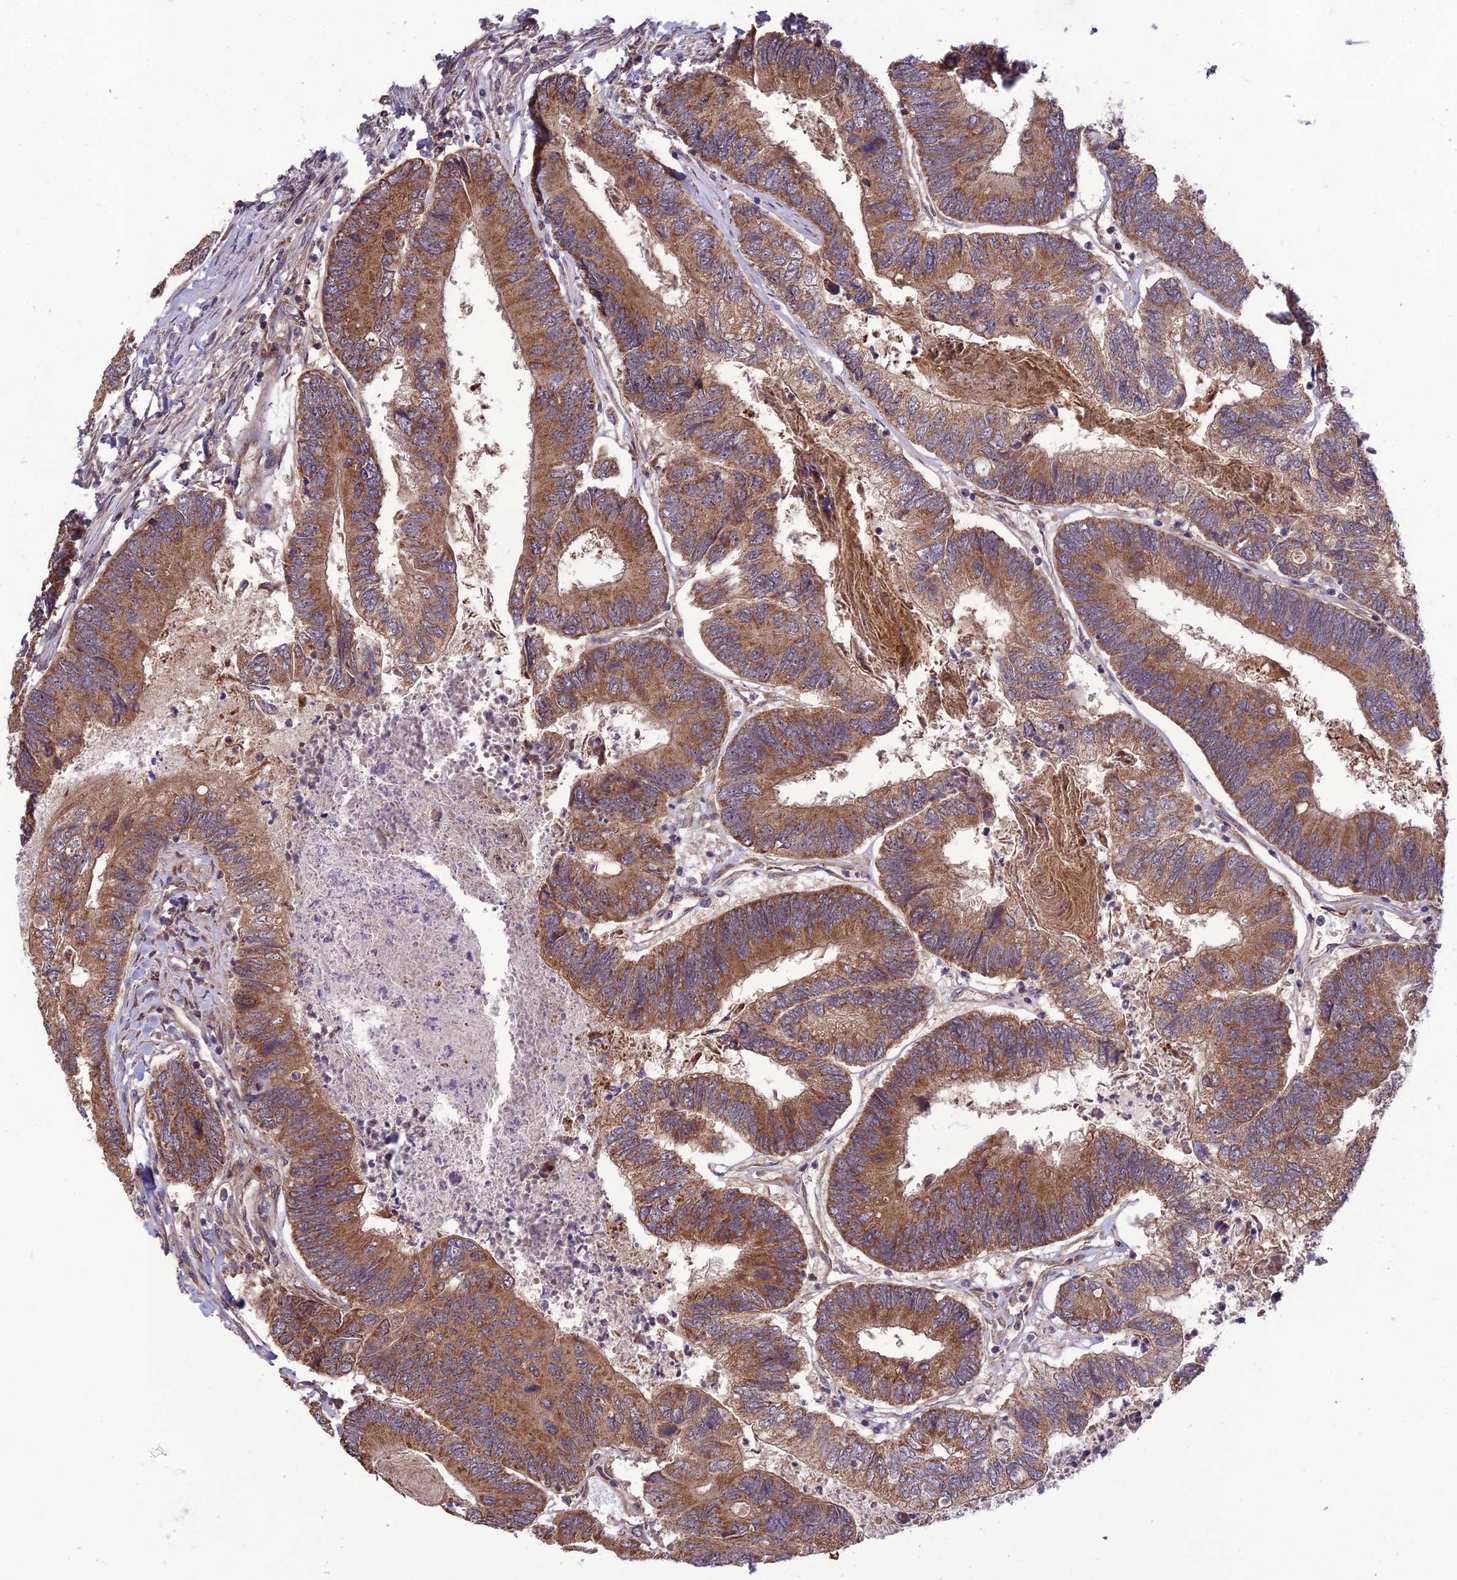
{"staining": {"intensity": "moderate", "quantity": ">75%", "location": "cytoplasmic/membranous"}, "tissue": "colorectal cancer", "cell_type": "Tumor cells", "image_type": "cancer", "snomed": [{"axis": "morphology", "description": "Adenocarcinoma, NOS"}, {"axis": "topography", "description": "Colon"}], "caption": "High-magnification brightfield microscopy of colorectal adenocarcinoma stained with DAB (3,3'-diaminobenzidine) (brown) and counterstained with hematoxylin (blue). tumor cells exhibit moderate cytoplasmic/membranous positivity is present in about>75% of cells.", "gene": "PLEKHG2", "patient": {"sex": "female", "age": 67}}